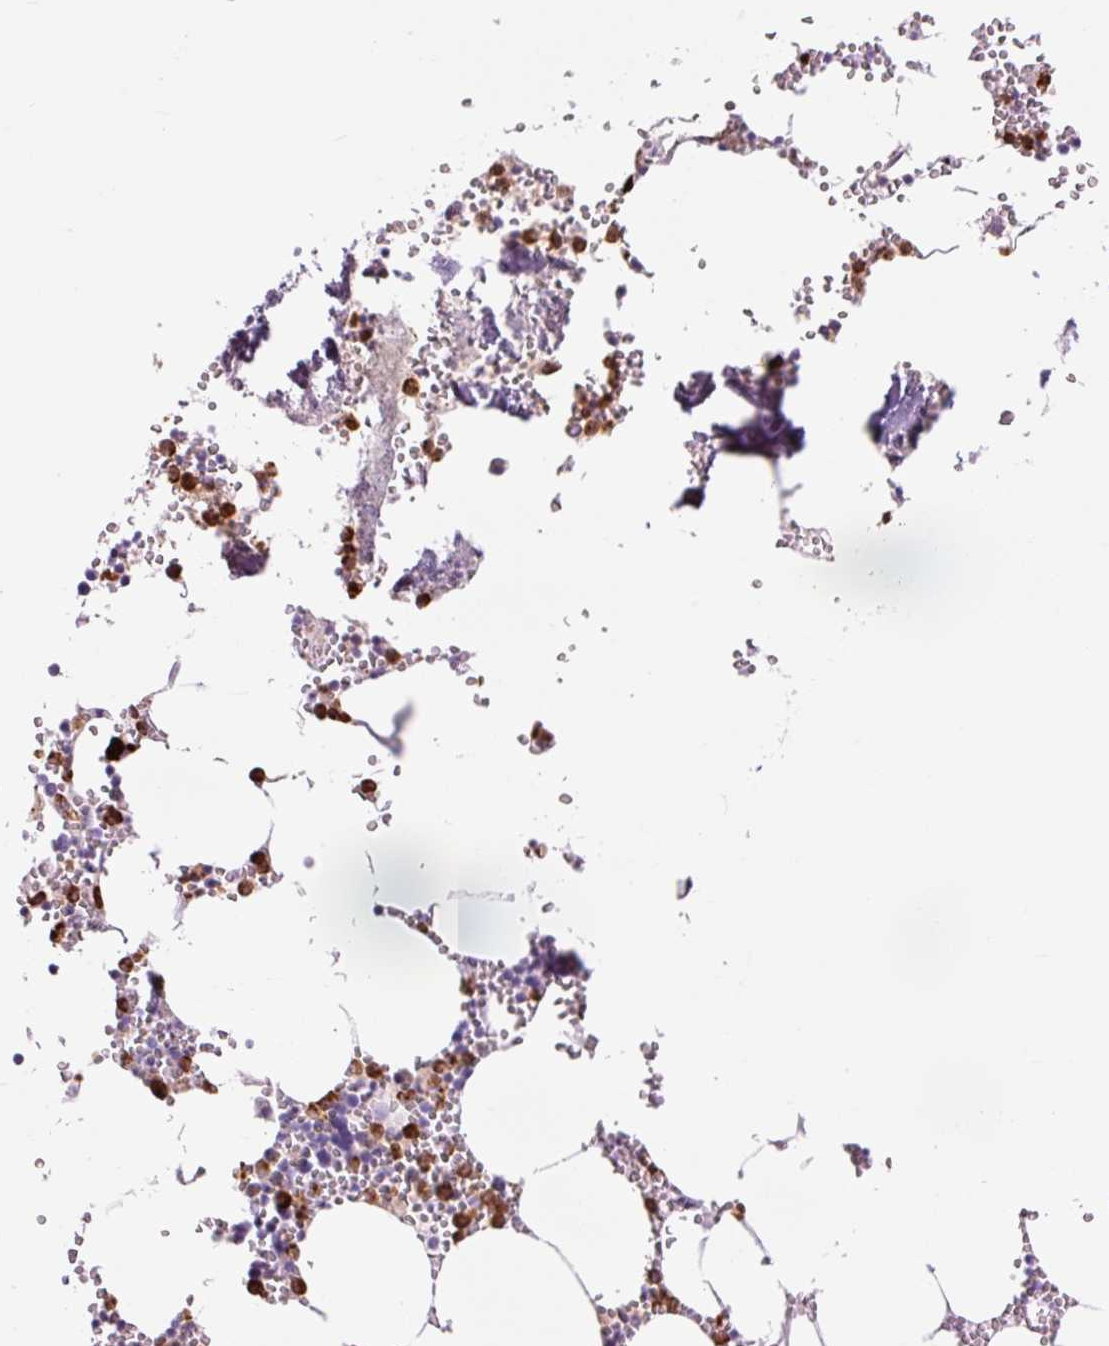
{"staining": {"intensity": "strong", "quantity": "25%-75%", "location": "cytoplasmic/membranous"}, "tissue": "bone marrow", "cell_type": "Hematopoietic cells", "image_type": "normal", "snomed": [{"axis": "morphology", "description": "Normal tissue, NOS"}, {"axis": "topography", "description": "Bone marrow"}], "caption": "A brown stain shows strong cytoplasmic/membranous positivity of a protein in hematopoietic cells of unremarkable bone marrow.", "gene": "LYZ", "patient": {"sex": "male", "age": 54}}